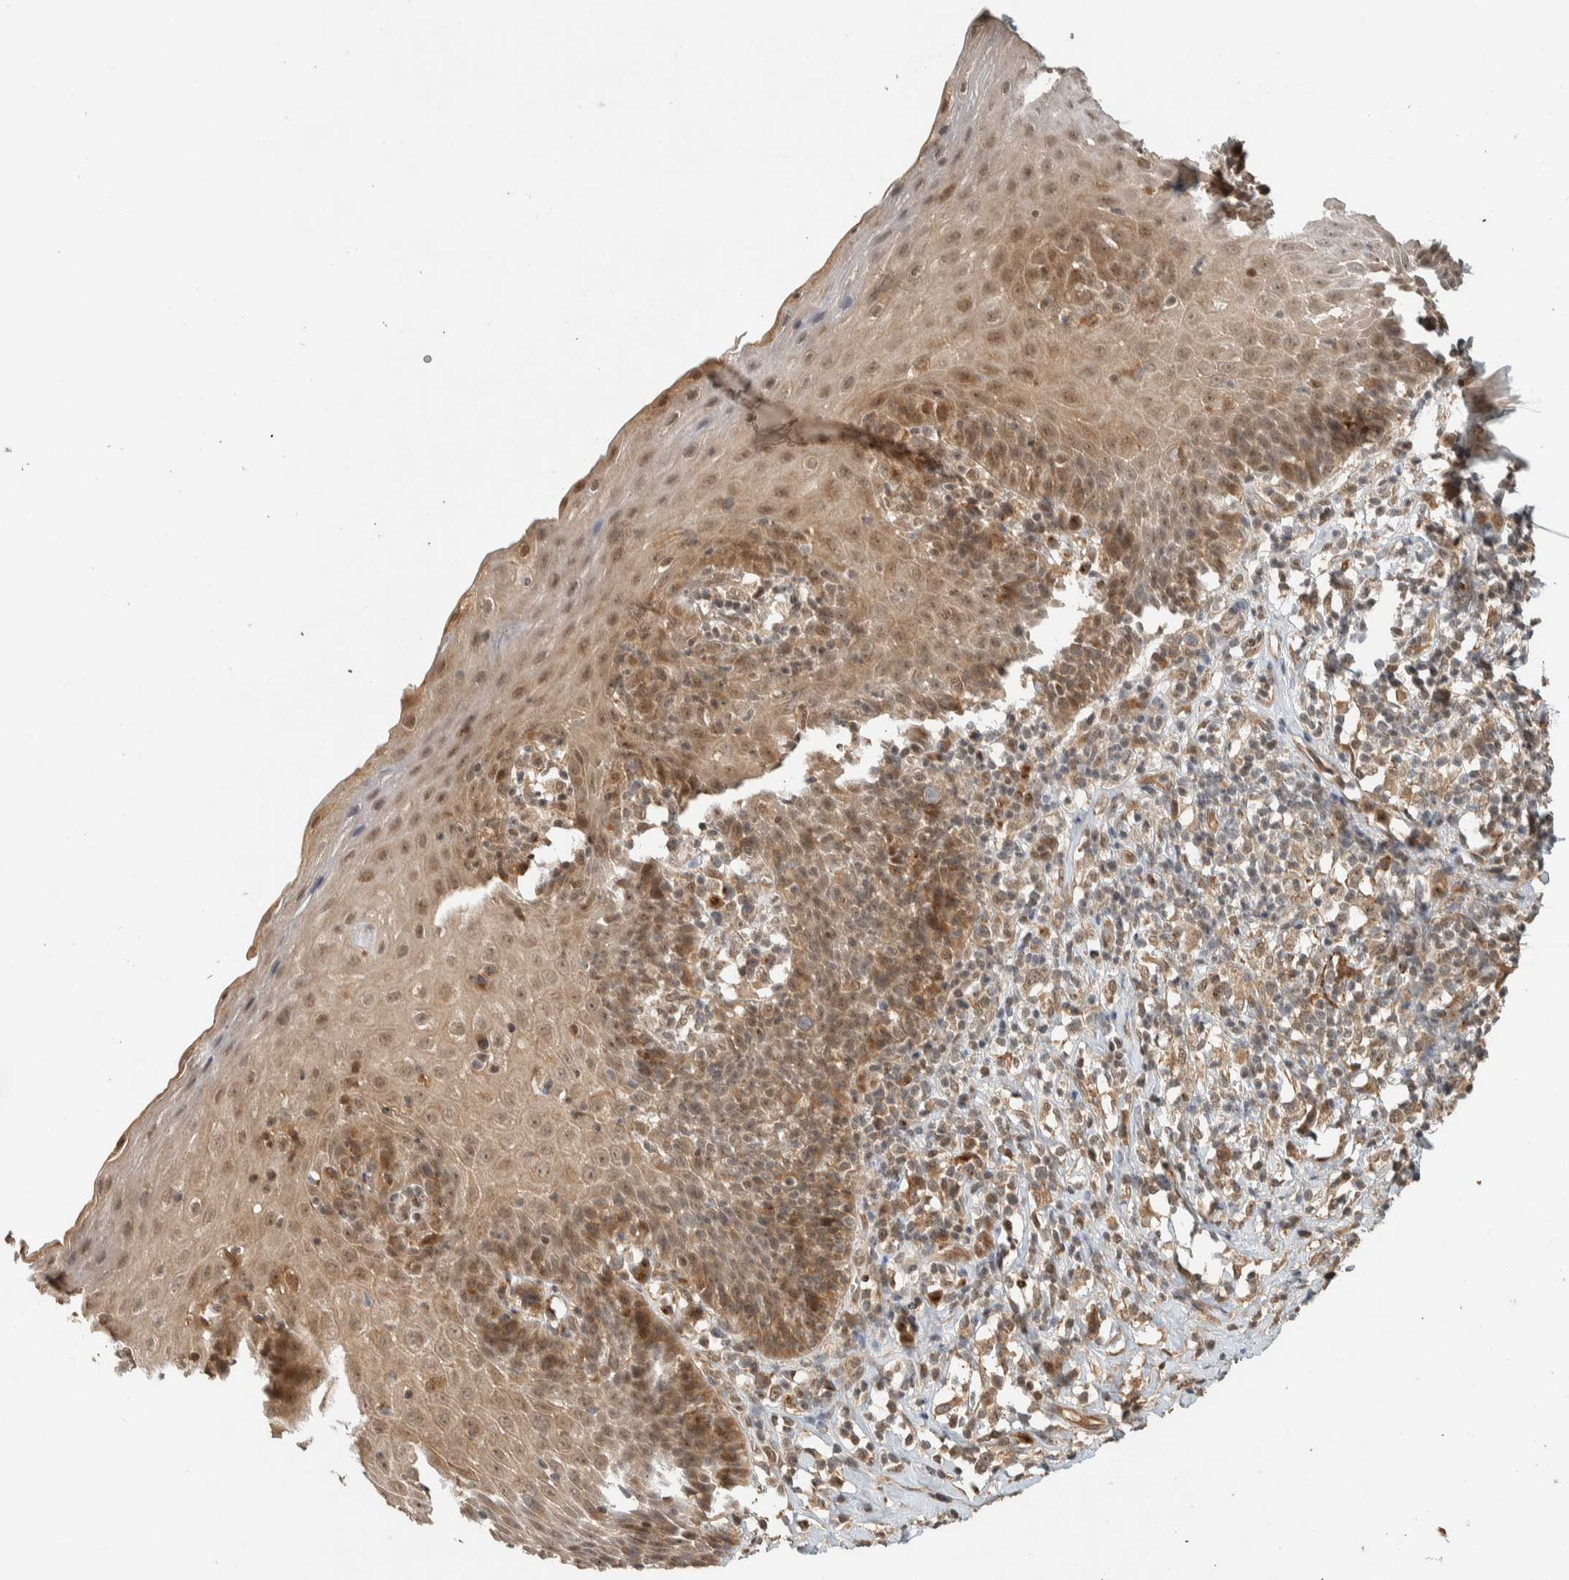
{"staining": {"intensity": "moderate", "quantity": ">75%", "location": "cytoplasmic/membranous,nuclear"}, "tissue": "esophagus", "cell_type": "Squamous epithelial cells", "image_type": "normal", "snomed": [{"axis": "morphology", "description": "Normal tissue, NOS"}, {"axis": "topography", "description": "Esophagus"}], "caption": "This is a micrograph of immunohistochemistry (IHC) staining of unremarkable esophagus, which shows moderate staining in the cytoplasmic/membranous,nuclear of squamous epithelial cells.", "gene": "ZBTB2", "patient": {"sex": "female", "age": 61}}